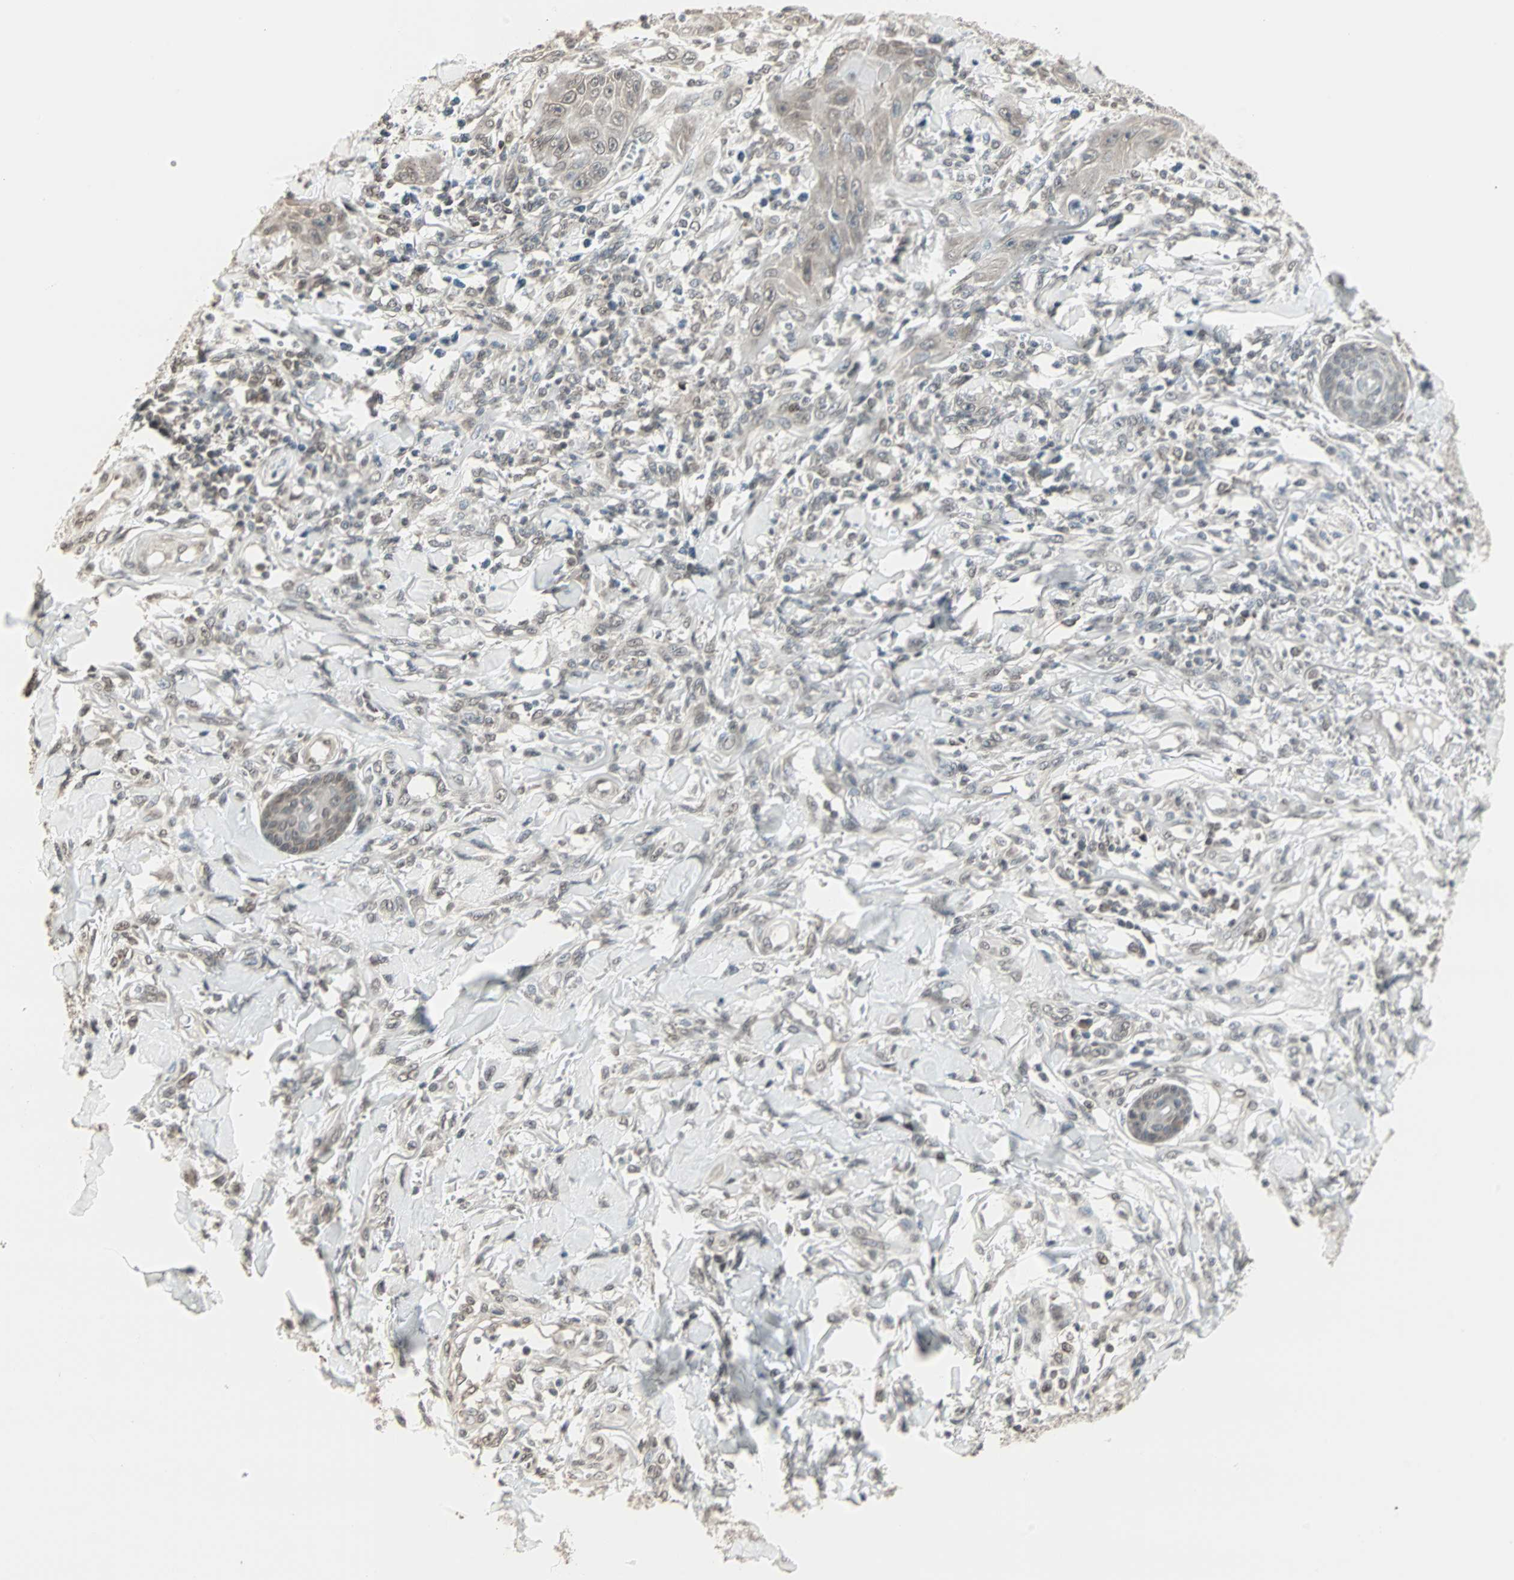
{"staining": {"intensity": "weak", "quantity": "25%-75%", "location": "cytoplasmic/membranous"}, "tissue": "skin cancer", "cell_type": "Tumor cells", "image_type": "cancer", "snomed": [{"axis": "morphology", "description": "Squamous cell carcinoma, NOS"}, {"axis": "topography", "description": "Skin"}], "caption": "Squamous cell carcinoma (skin) was stained to show a protein in brown. There is low levels of weak cytoplasmic/membranous staining in about 25%-75% of tumor cells.", "gene": "CBLC", "patient": {"sex": "female", "age": 78}}